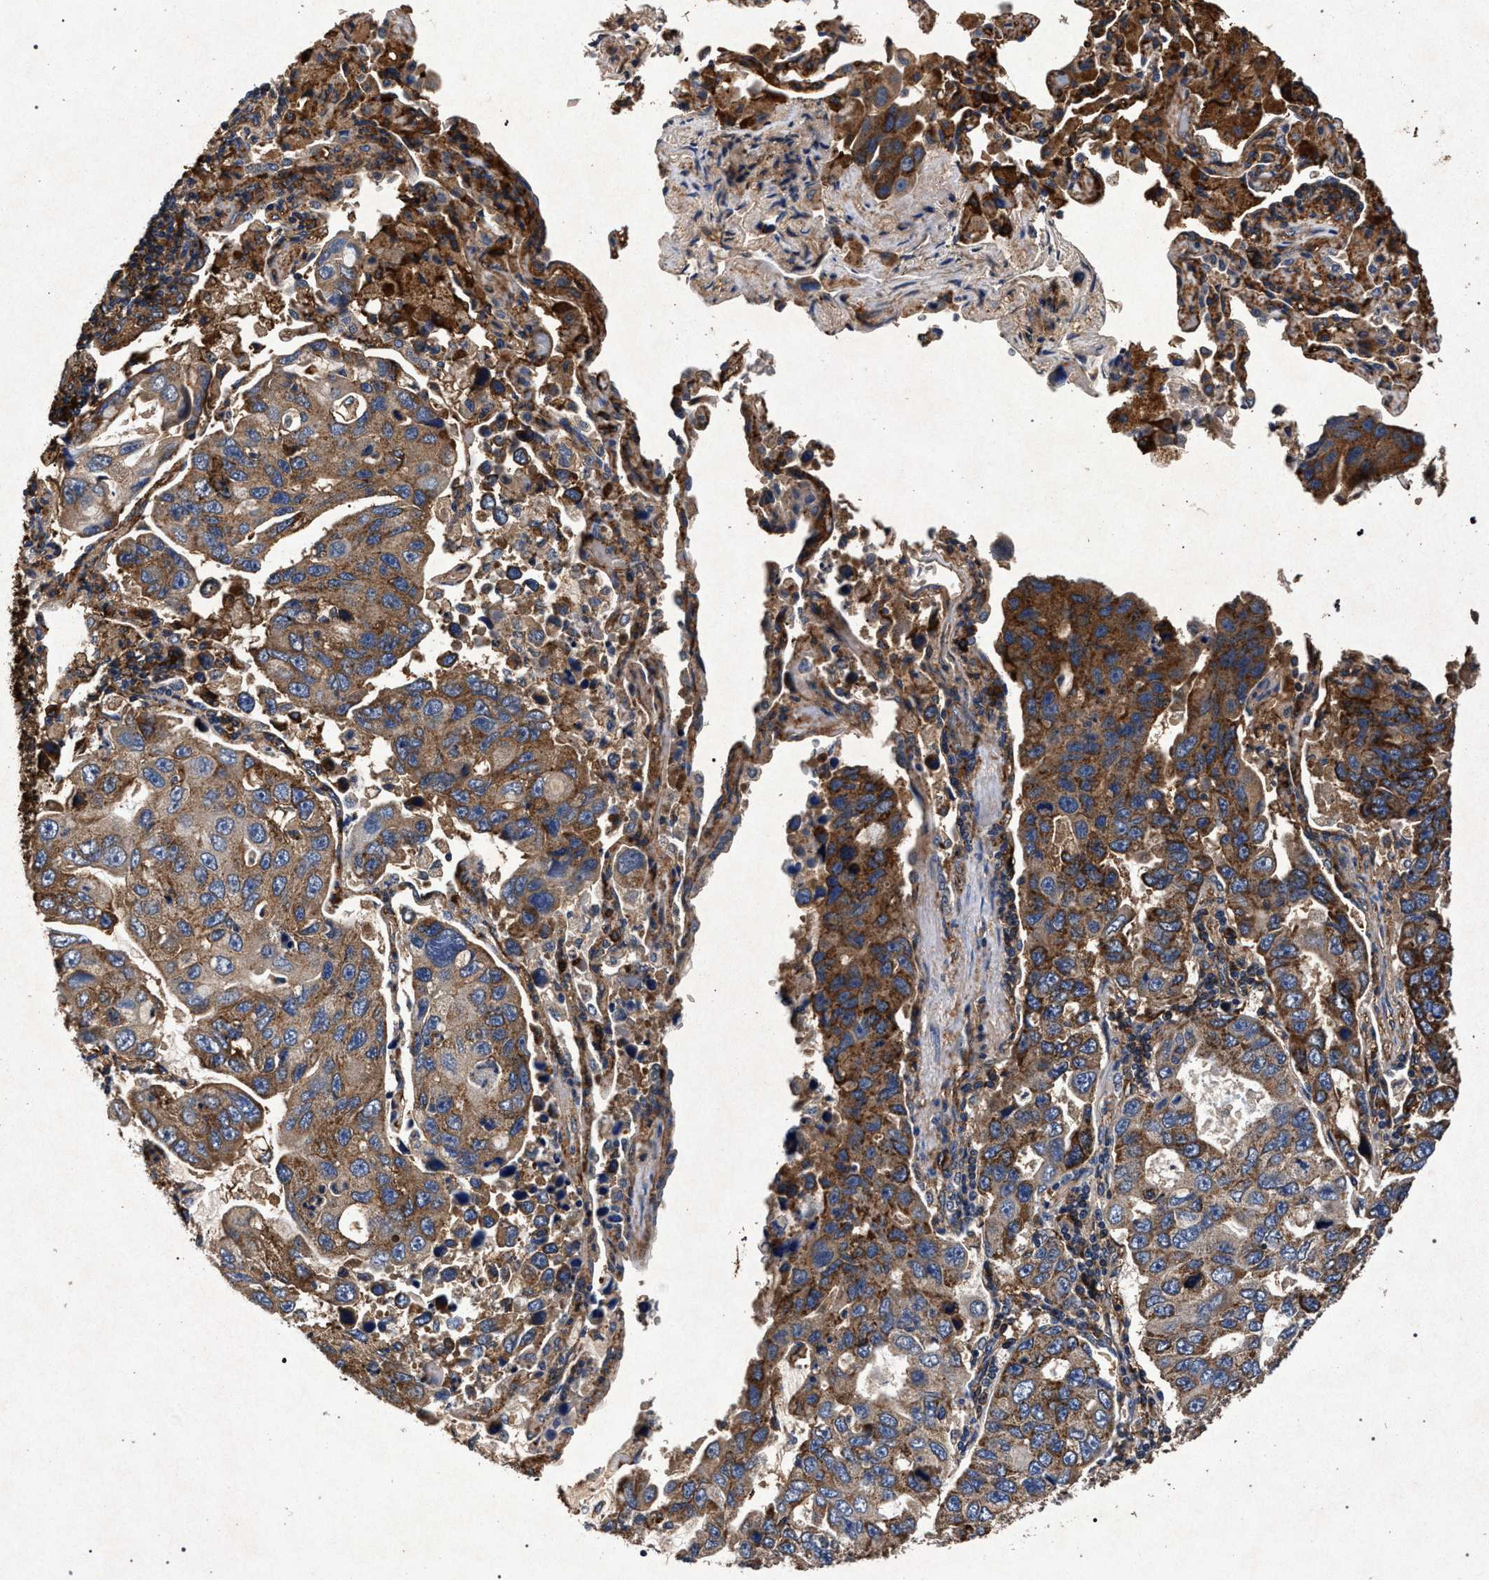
{"staining": {"intensity": "moderate", "quantity": ">75%", "location": "cytoplasmic/membranous"}, "tissue": "lung cancer", "cell_type": "Tumor cells", "image_type": "cancer", "snomed": [{"axis": "morphology", "description": "Adenocarcinoma, NOS"}, {"axis": "topography", "description": "Lung"}], "caption": "An immunohistochemistry (IHC) histopathology image of tumor tissue is shown. Protein staining in brown shows moderate cytoplasmic/membranous positivity in lung adenocarcinoma within tumor cells.", "gene": "MARCKS", "patient": {"sex": "male", "age": 64}}